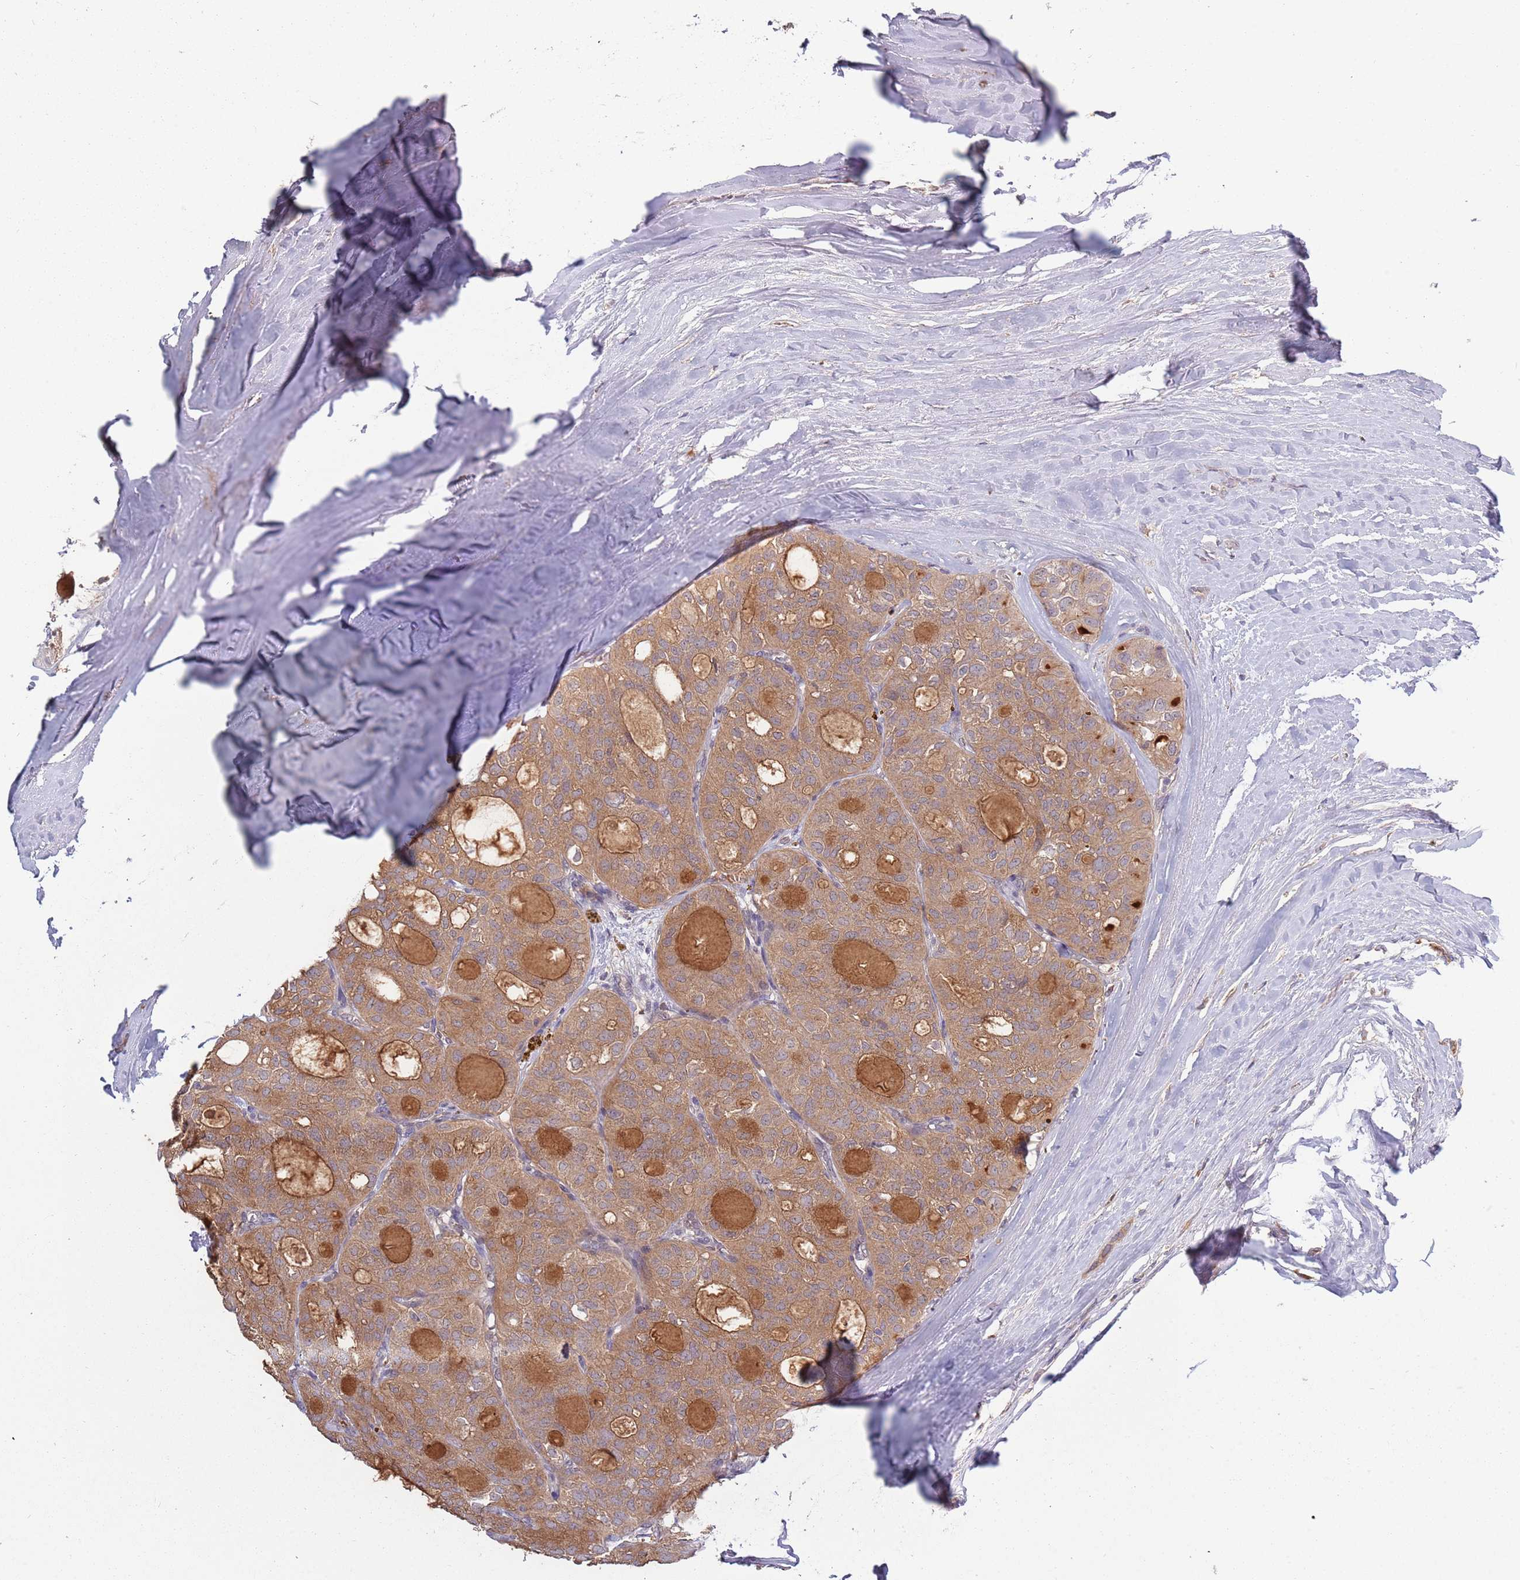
{"staining": {"intensity": "moderate", "quantity": ">75%", "location": "cytoplasmic/membranous"}, "tissue": "thyroid cancer", "cell_type": "Tumor cells", "image_type": "cancer", "snomed": [{"axis": "morphology", "description": "Follicular adenoma carcinoma, NOS"}, {"axis": "topography", "description": "Thyroid gland"}], "caption": "IHC histopathology image of follicular adenoma carcinoma (thyroid) stained for a protein (brown), which displays medium levels of moderate cytoplasmic/membranous expression in about >75% of tumor cells.", "gene": "USP32", "patient": {"sex": "male", "age": 75}}